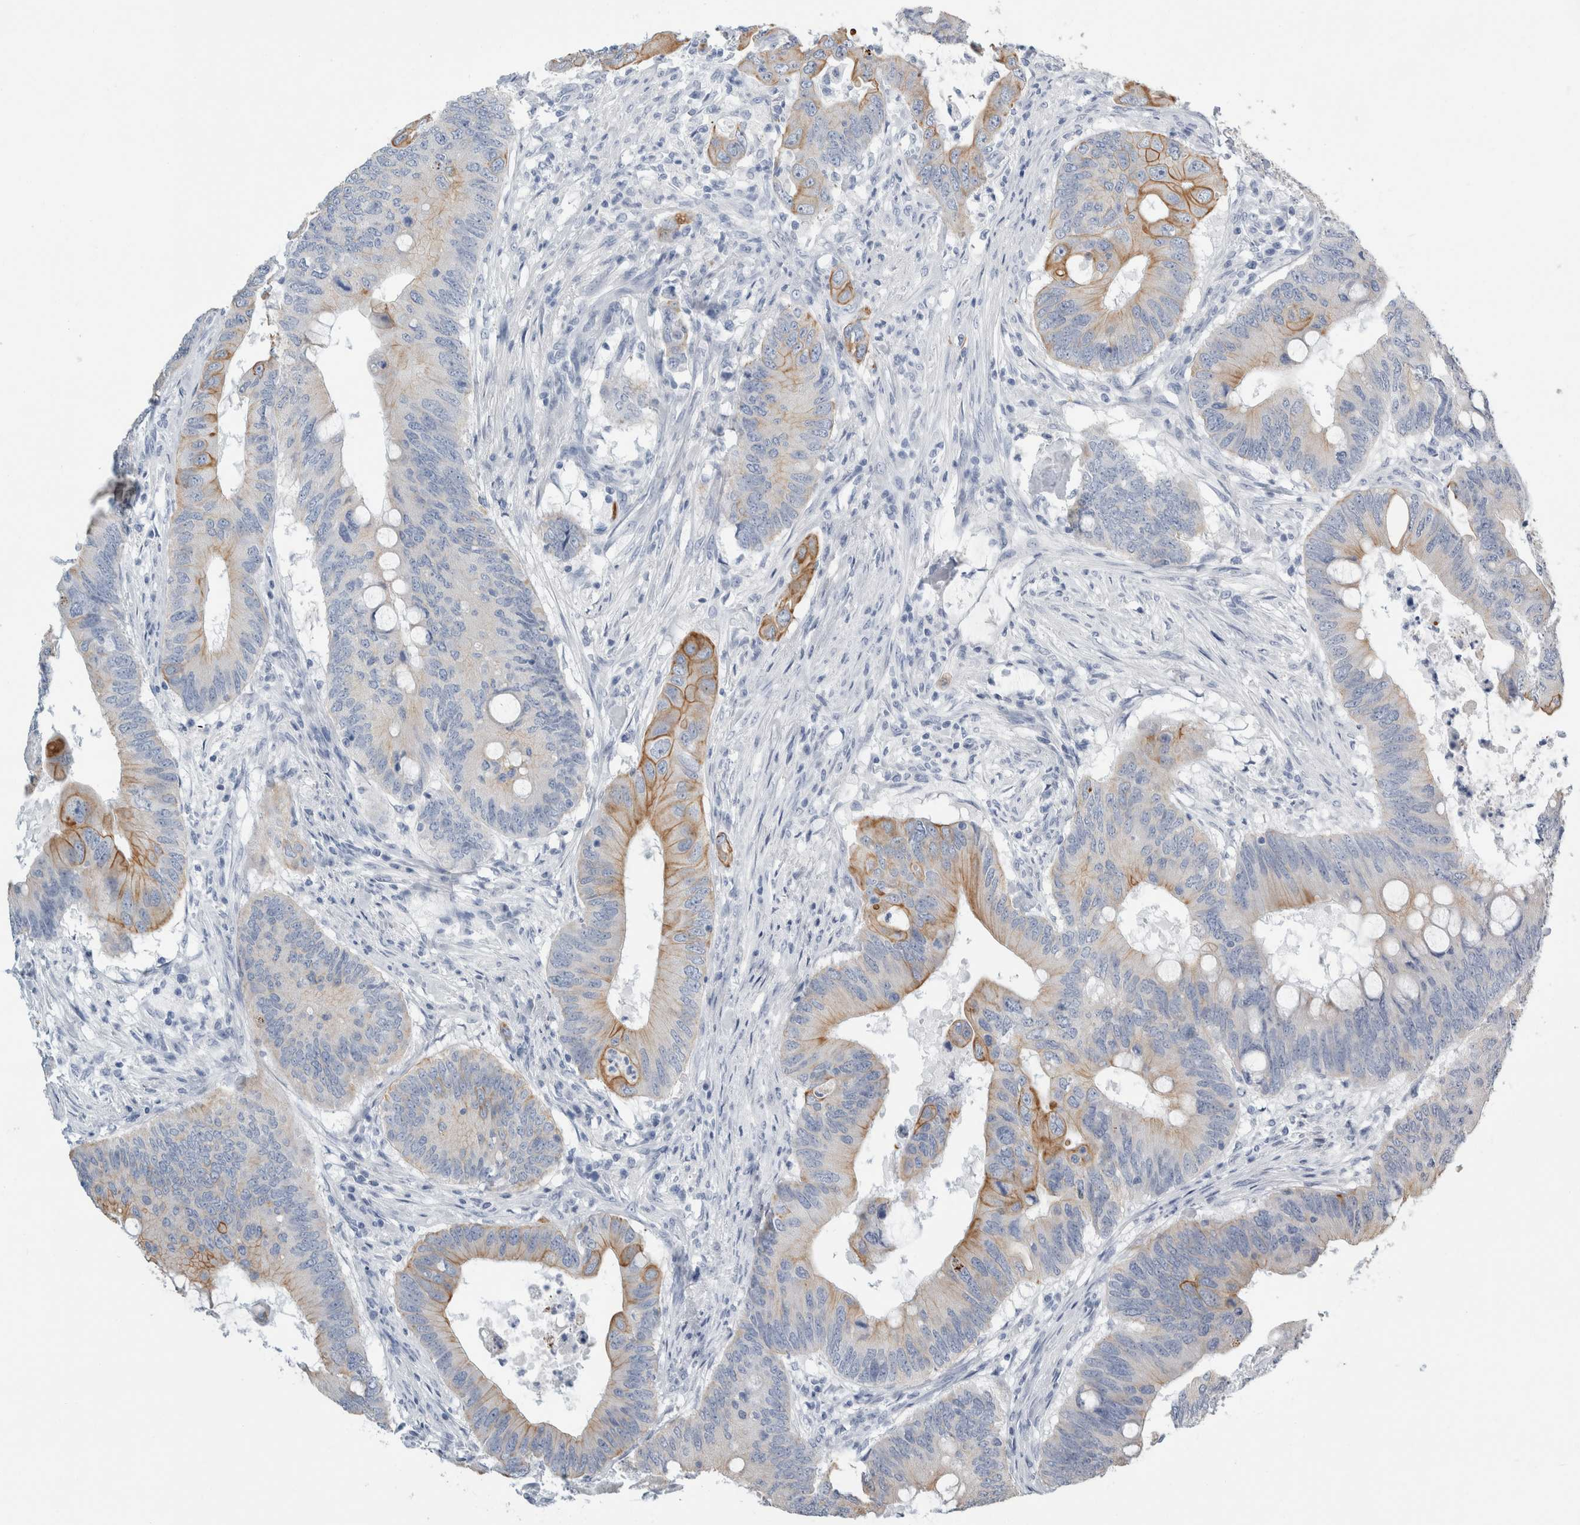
{"staining": {"intensity": "moderate", "quantity": "<25%", "location": "cytoplasmic/membranous"}, "tissue": "colorectal cancer", "cell_type": "Tumor cells", "image_type": "cancer", "snomed": [{"axis": "morphology", "description": "Adenocarcinoma, NOS"}, {"axis": "topography", "description": "Colon"}], "caption": "A histopathology image showing moderate cytoplasmic/membranous expression in approximately <25% of tumor cells in colorectal cancer (adenocarcinoma), as visualized by brown immunohistochemical staining.", "gene": "RPH3AL", "patient": {"sex": "male", "age": 71}}